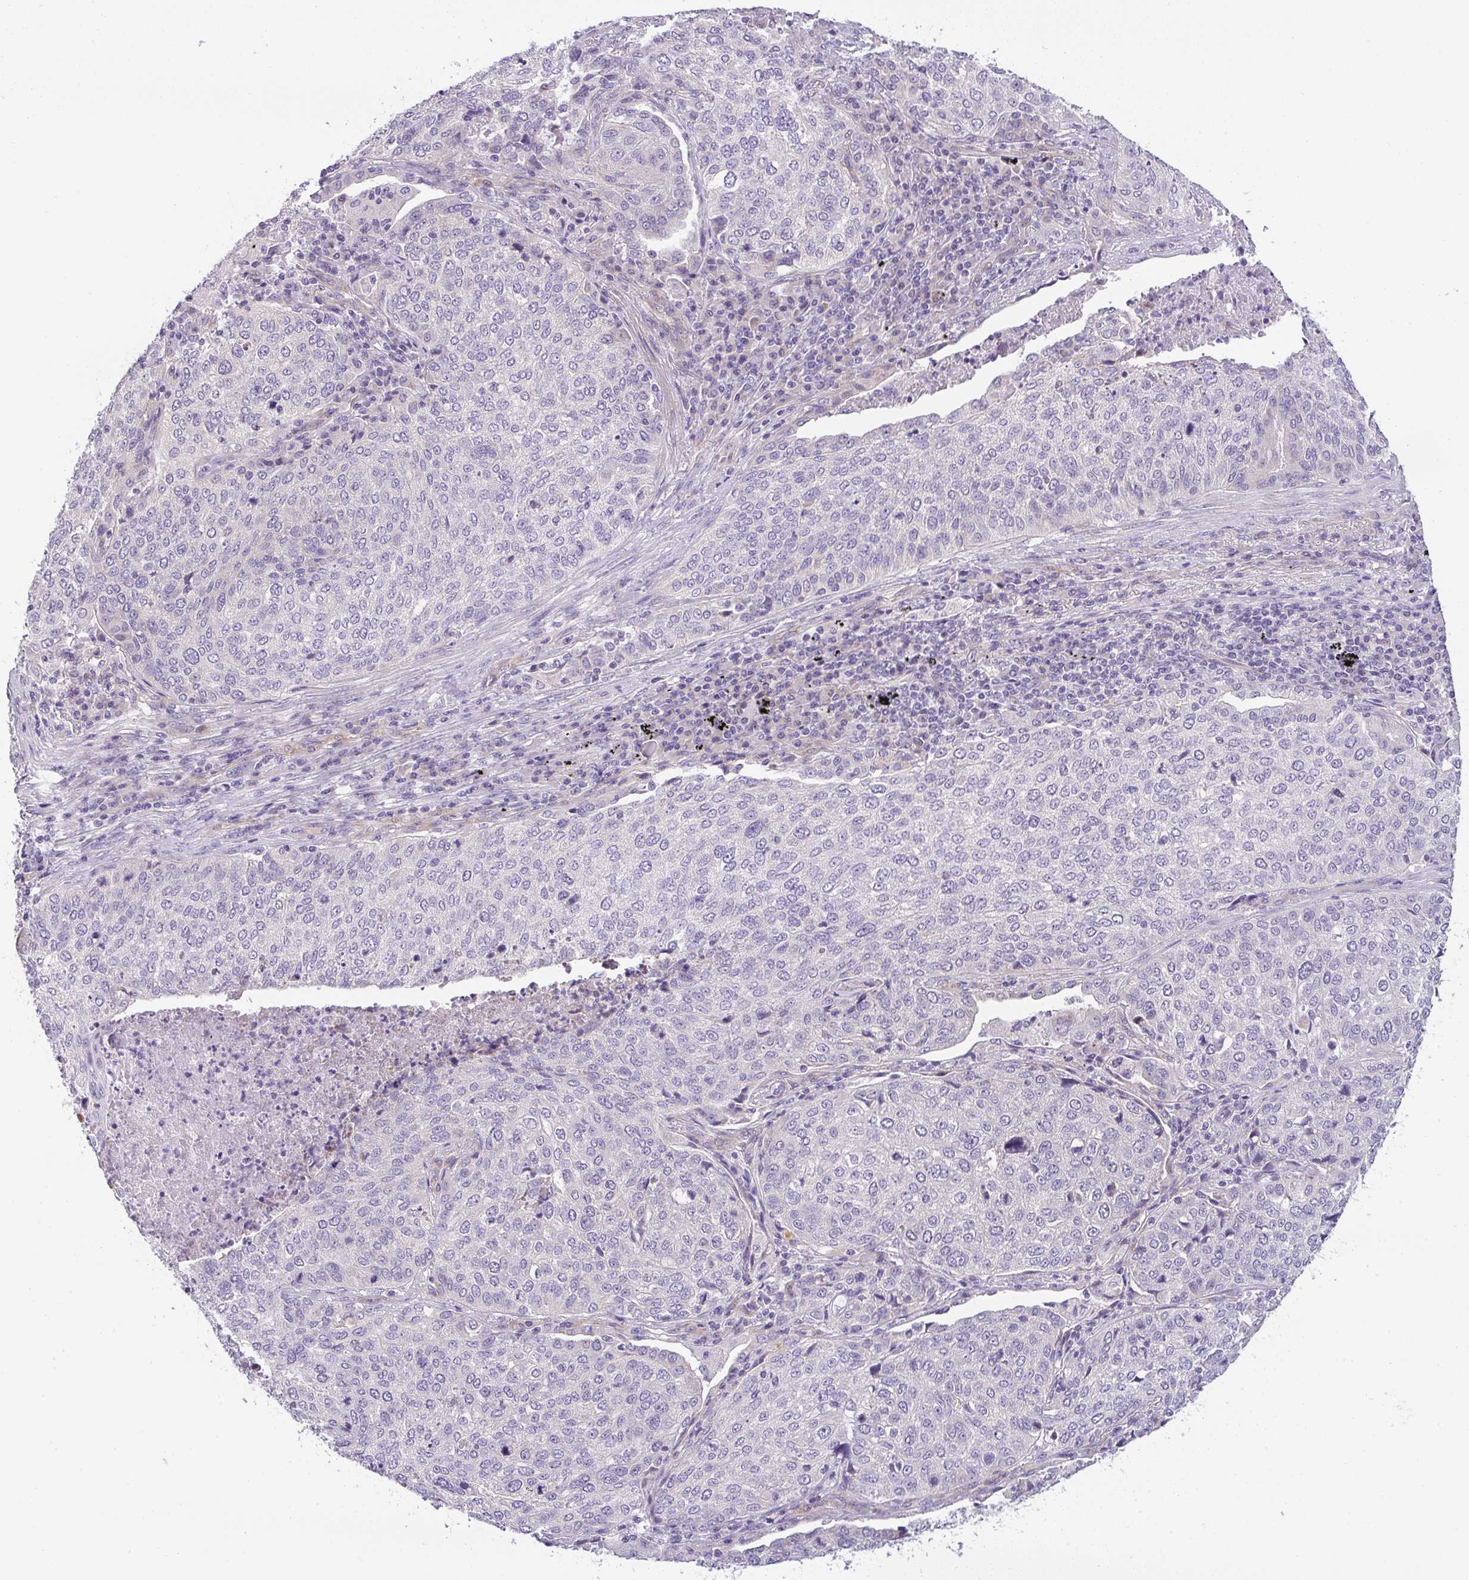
{"staining": {"intensity": "weak", "quantity": "<25%", "location": "cytoplasmic/membranous"}, "tissue": "lung cancer", "cell_type": "Tumor cells", "image_type": "cancer", "snomed": [{"axis": "morphology", "description": "Squamous cell carcinoma, NOS"}, {"axis": "topography", "description": "Lung"}], "caption": "Tumor cells are negative for protein expression in human lung cancer (squamous cell carcinoma).", "gene": "FILIP1", "patient": {"sex": "male", "age": 63}}